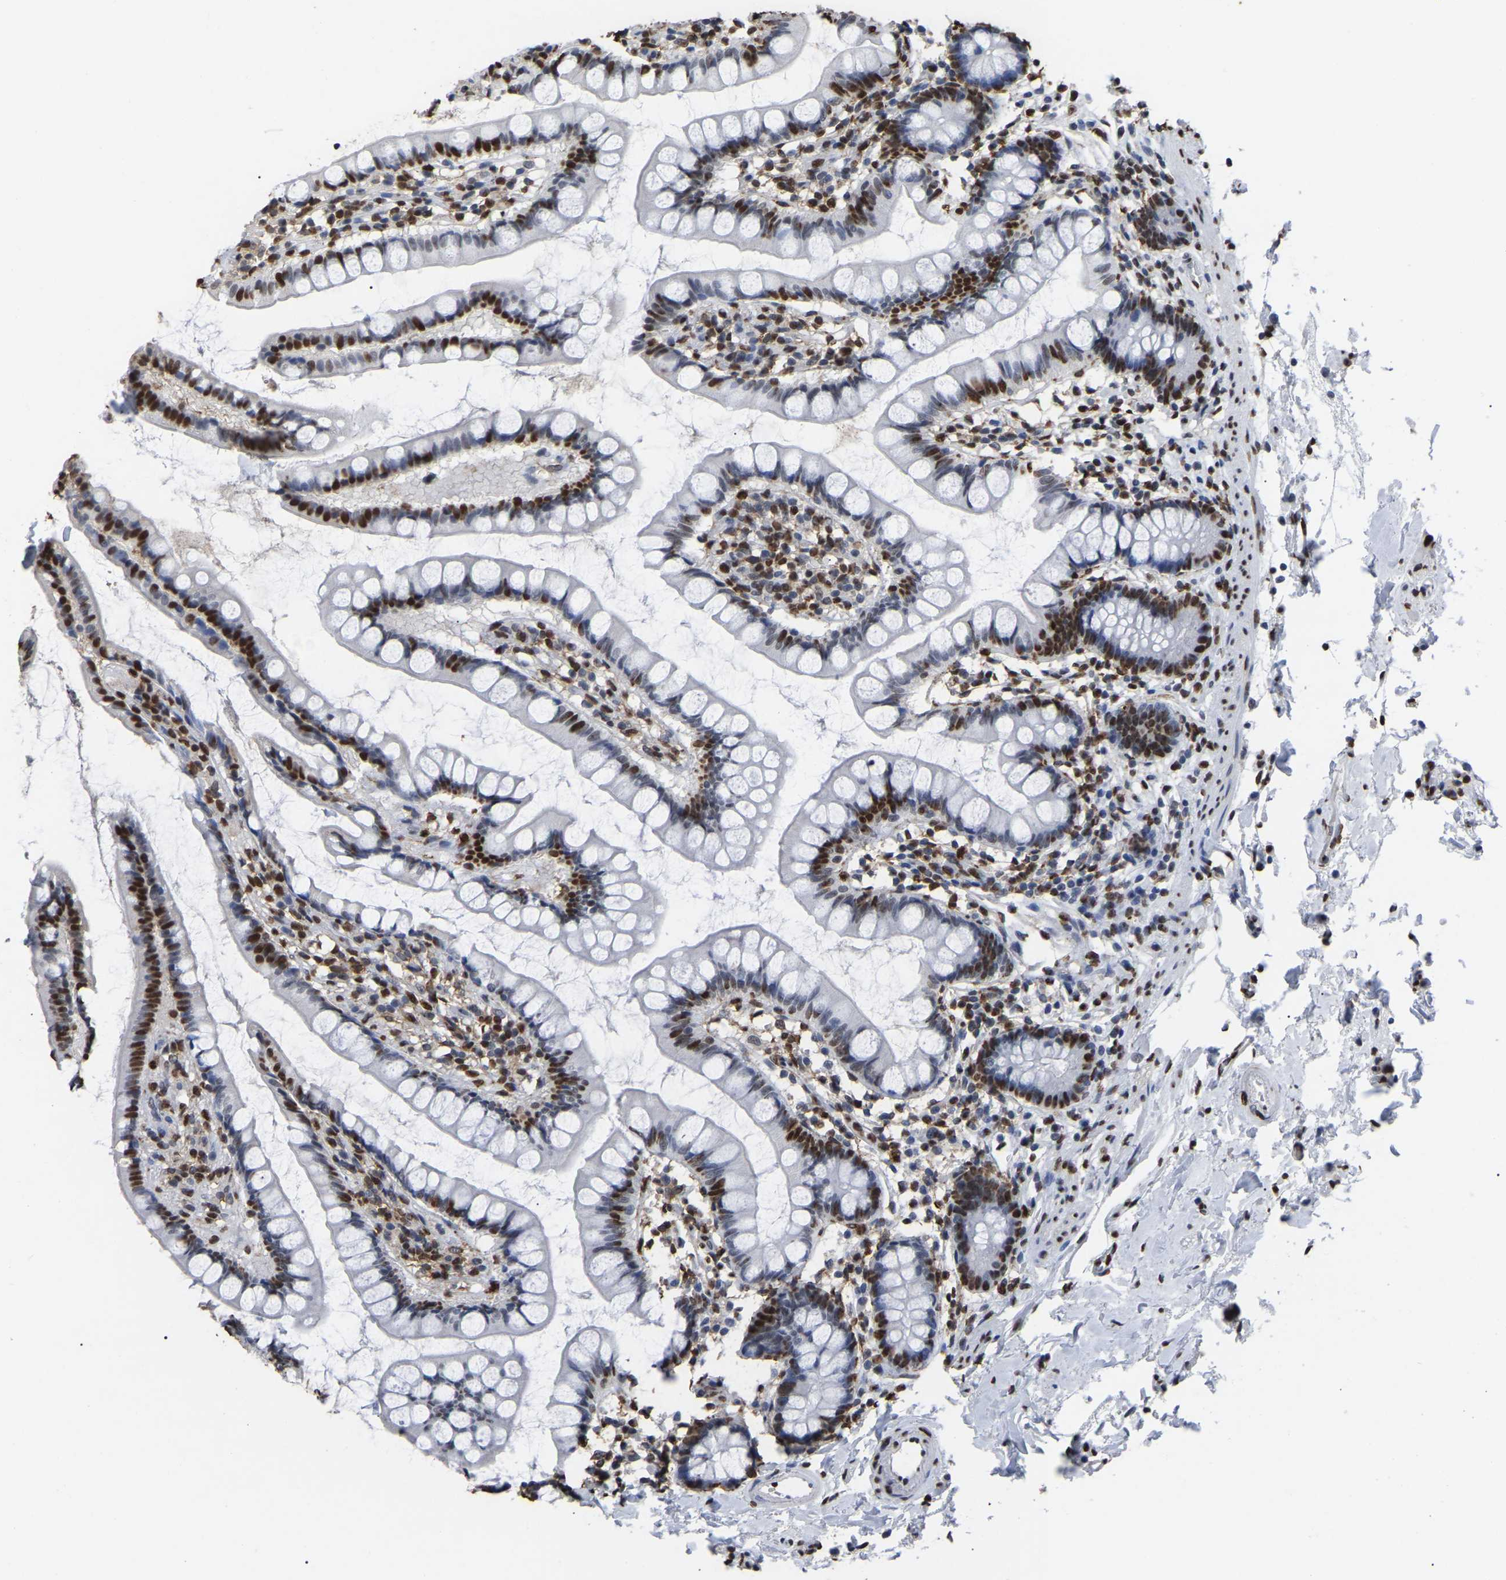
{"staining": {"intensity": "strong", "quantity": ">75%", "location": "nuclear"}, "tissue": "small intestine", "cell_type": "Glandular cells", "image_type": "normal", "snomed": [{"axis": "morphology", "description": "Normal tissue, NOS"}, {"axis": "topography", "description": "Small intestine"}], "caption": "Immunohistochemistry (IHC) histopathology image of benign human small intestine stained for a protein (brown), which demonstrates high levels of strong nuclear positivity in about >75% of glandular cells.", "gene": "RBL2", "patient": {"sex": "female", "age": 84}}